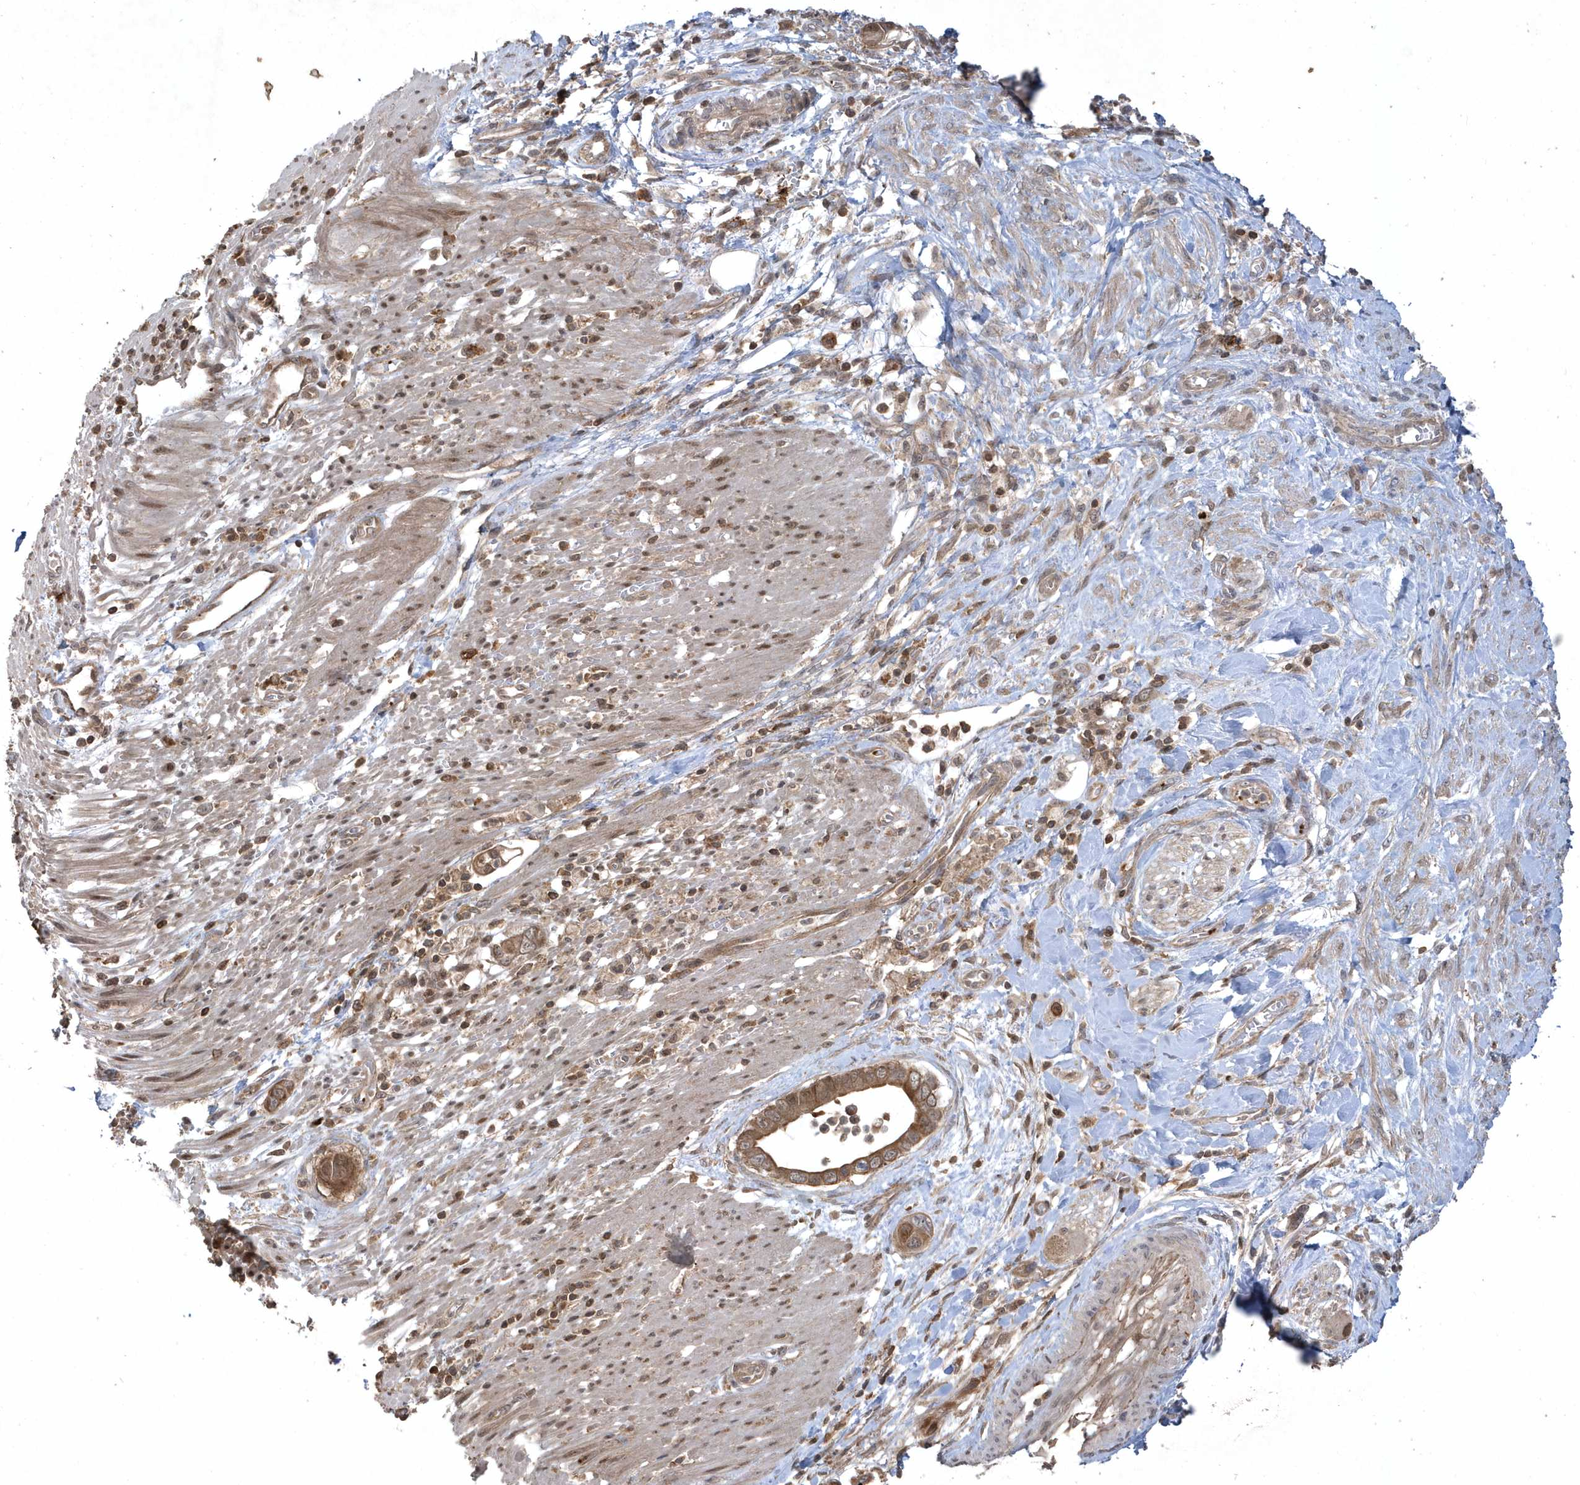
{"staining": {"intensity": "moderate", "quantity": ">75%", "location": "cytoplasmic/membranous"}, "tissue": "pancreatic cancer", "cell_type": "Tumor cells", "image_type": "cancer", "snomed": [{"axis": "morphology", "description": "Adenocarcinoma, NOS"}, {"axis": "topography", "description": "Pancreas"}], "caption": "IHC staining of pancreatic cancer (adenocarcinoma), which reveals medium levels of moderate cytoplasmic/membranous staining in approximately >75% of tumor cells indicating moderate cytoplasmic/membranous protein positivity. The staining was performed using DAB (brown) for protein detection and nuclei were counterstained in hematoxylin (blue).", "gene": "ACYP1", "patient": {"sex": "male", "age": 68}}